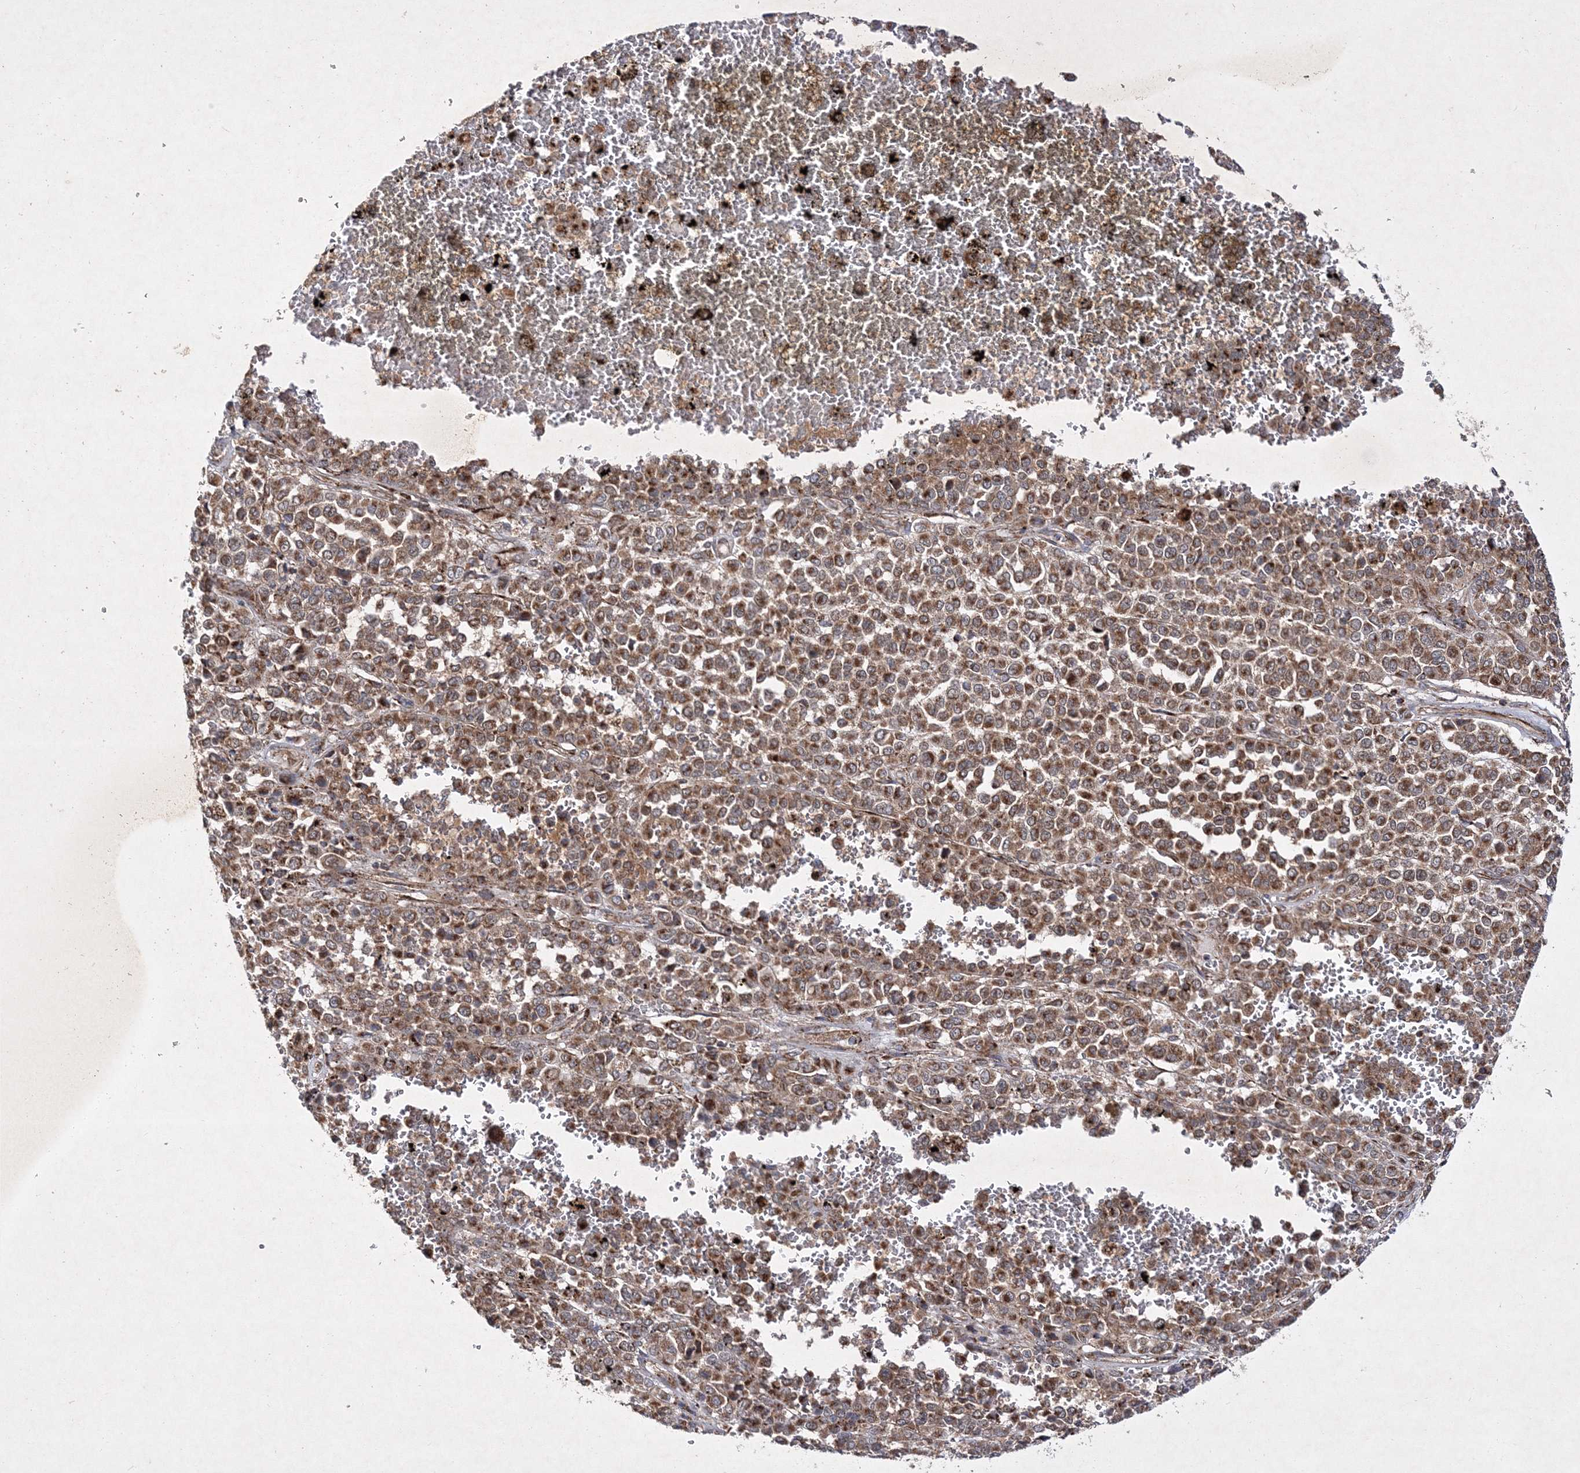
{"staining": {"intensity": "moderate", "quantity": ">75%", "location": "cytoplasmic/membranous"}, "tissue": "melanoma", "cell_type": "Tumor cells", "image_type": "cancer", "snomed": [{"axis": "morphology", "description": "Malignant melanoma, Metastatic site"}, {"axis": "topography", "description": "Pancreas"}], "caption": "DAB immunohistochemical staining of malignant melanoma (metastatic site) demonstrates moderate cytoplasmic/membranous protein expression in about >75% of tumor cells. The staining is performed using DAB (3,3'-diaminobenzidine) brown chromogen to label protein expression. The nuclei are counter-stained blue using hematoxylin.", "gene": "SCRN3", "patient": {"sex": "female", "age": 30}}